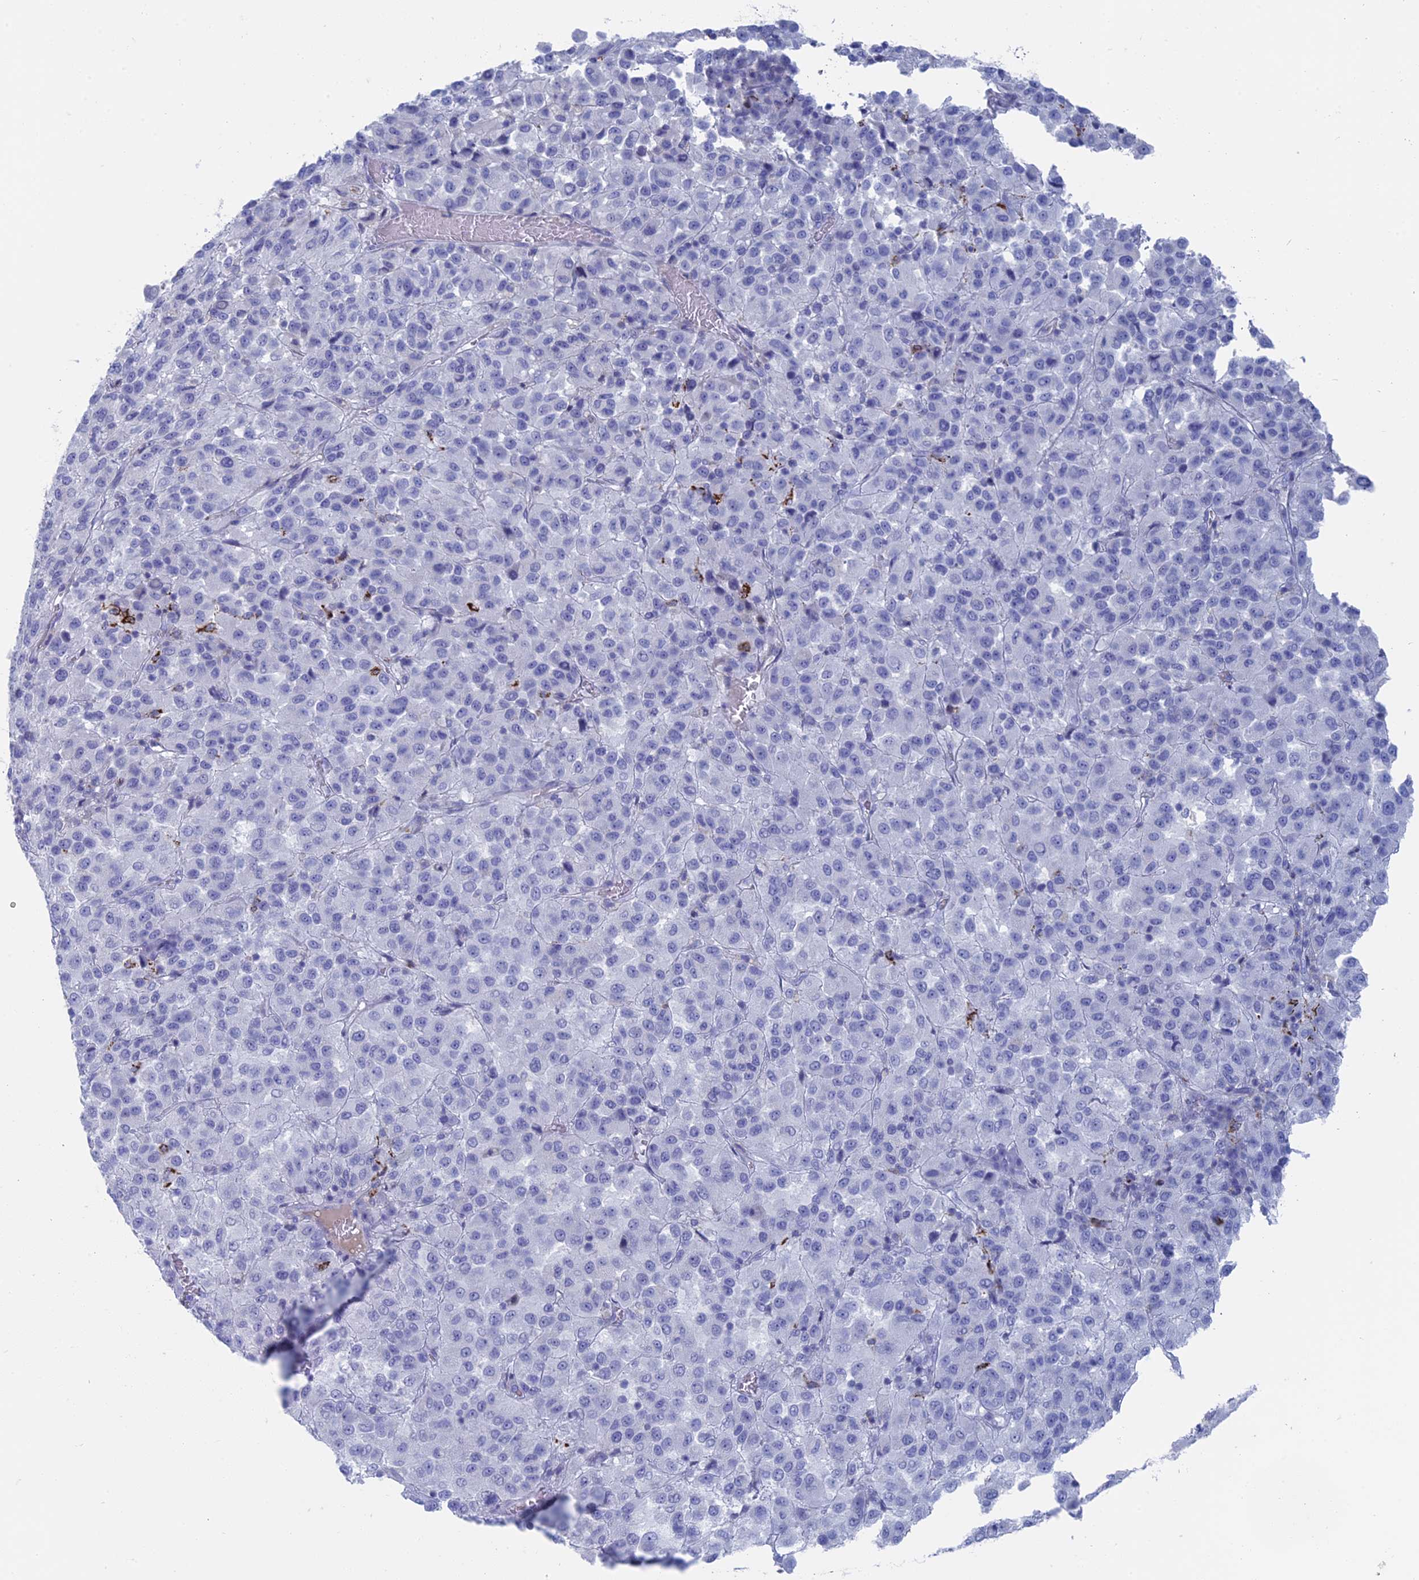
{"staining": {"intensity": "negative", "quantity": "none", "location": "none"}, "tissue": "melanoma", "cell_type": "Tumor cells", "image_type": "cancer", "snomed": [{"axis": "morphology", "description": "Malignant melanoma, Metastatic site"}, {"axis": "topography", "description": "Lung"}], "caption": "Human malignant melanoma (metastatic site) stained for a protein using IHC displays no positivity in tumor cells.", "gene": "ALMS1", "patient": {"sex": "male", "age": 64}}